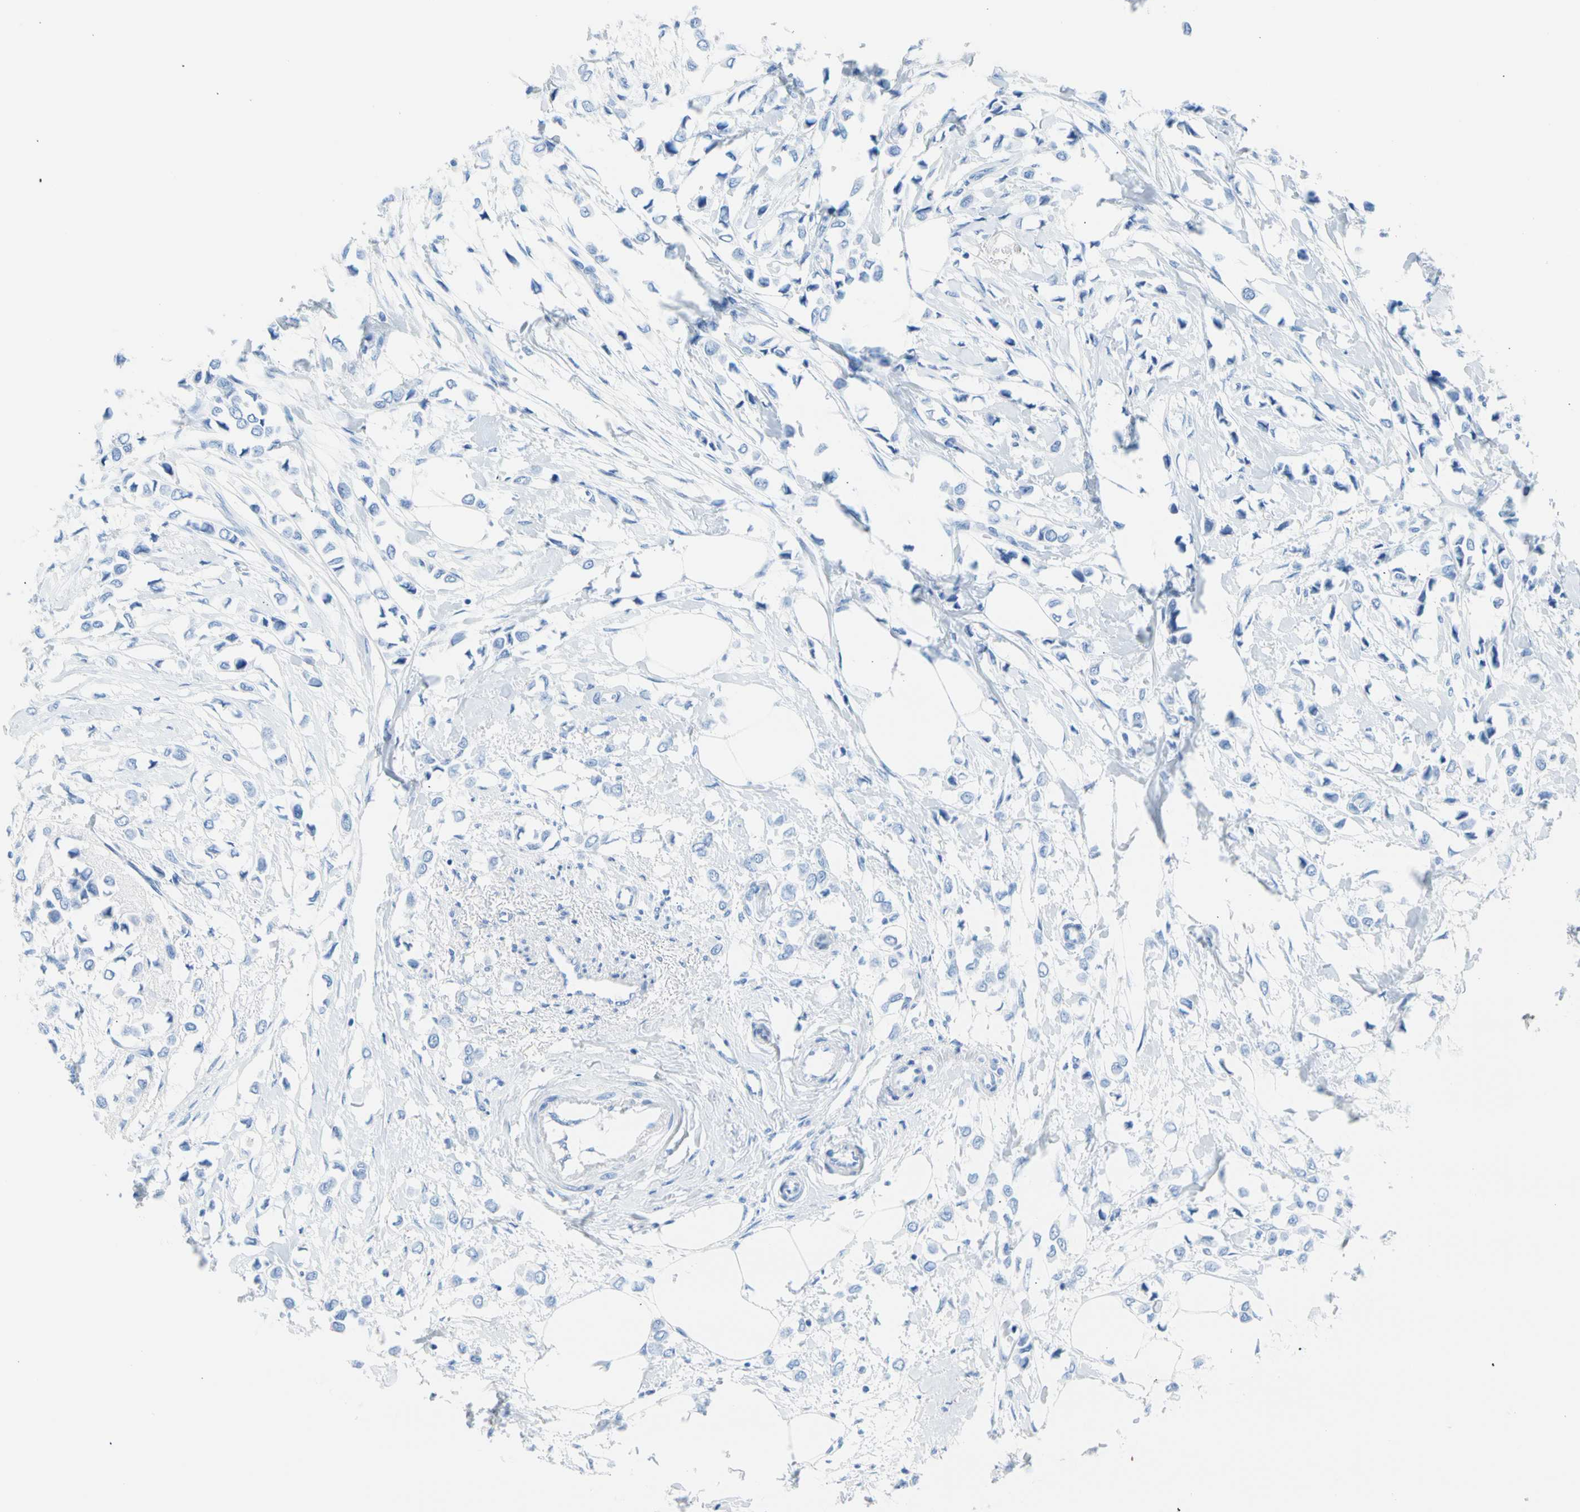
{"staining": {"intensity": "negative", "quantity": "none", "location": "none"}, "tissue": "breast cancer", "cell_type": "Tumor cells", "image_type": "cancer", "snomed": [{"axis": "morphology", "description": "Lobular carcinoma"}, {"axis": "topography", "description": "Breast"}], "caption": "Immunohistochemistry (IHC) of lobular carcinoma (breast) shows no staining in tumor cells. The staining is performed using DAB (3,3'-diaminobenzidine) brown chromogen with nuclei counter-stained in using hematoxylin.", "gene": "CEL", "patient": {"sex": "female", "age": 51}}